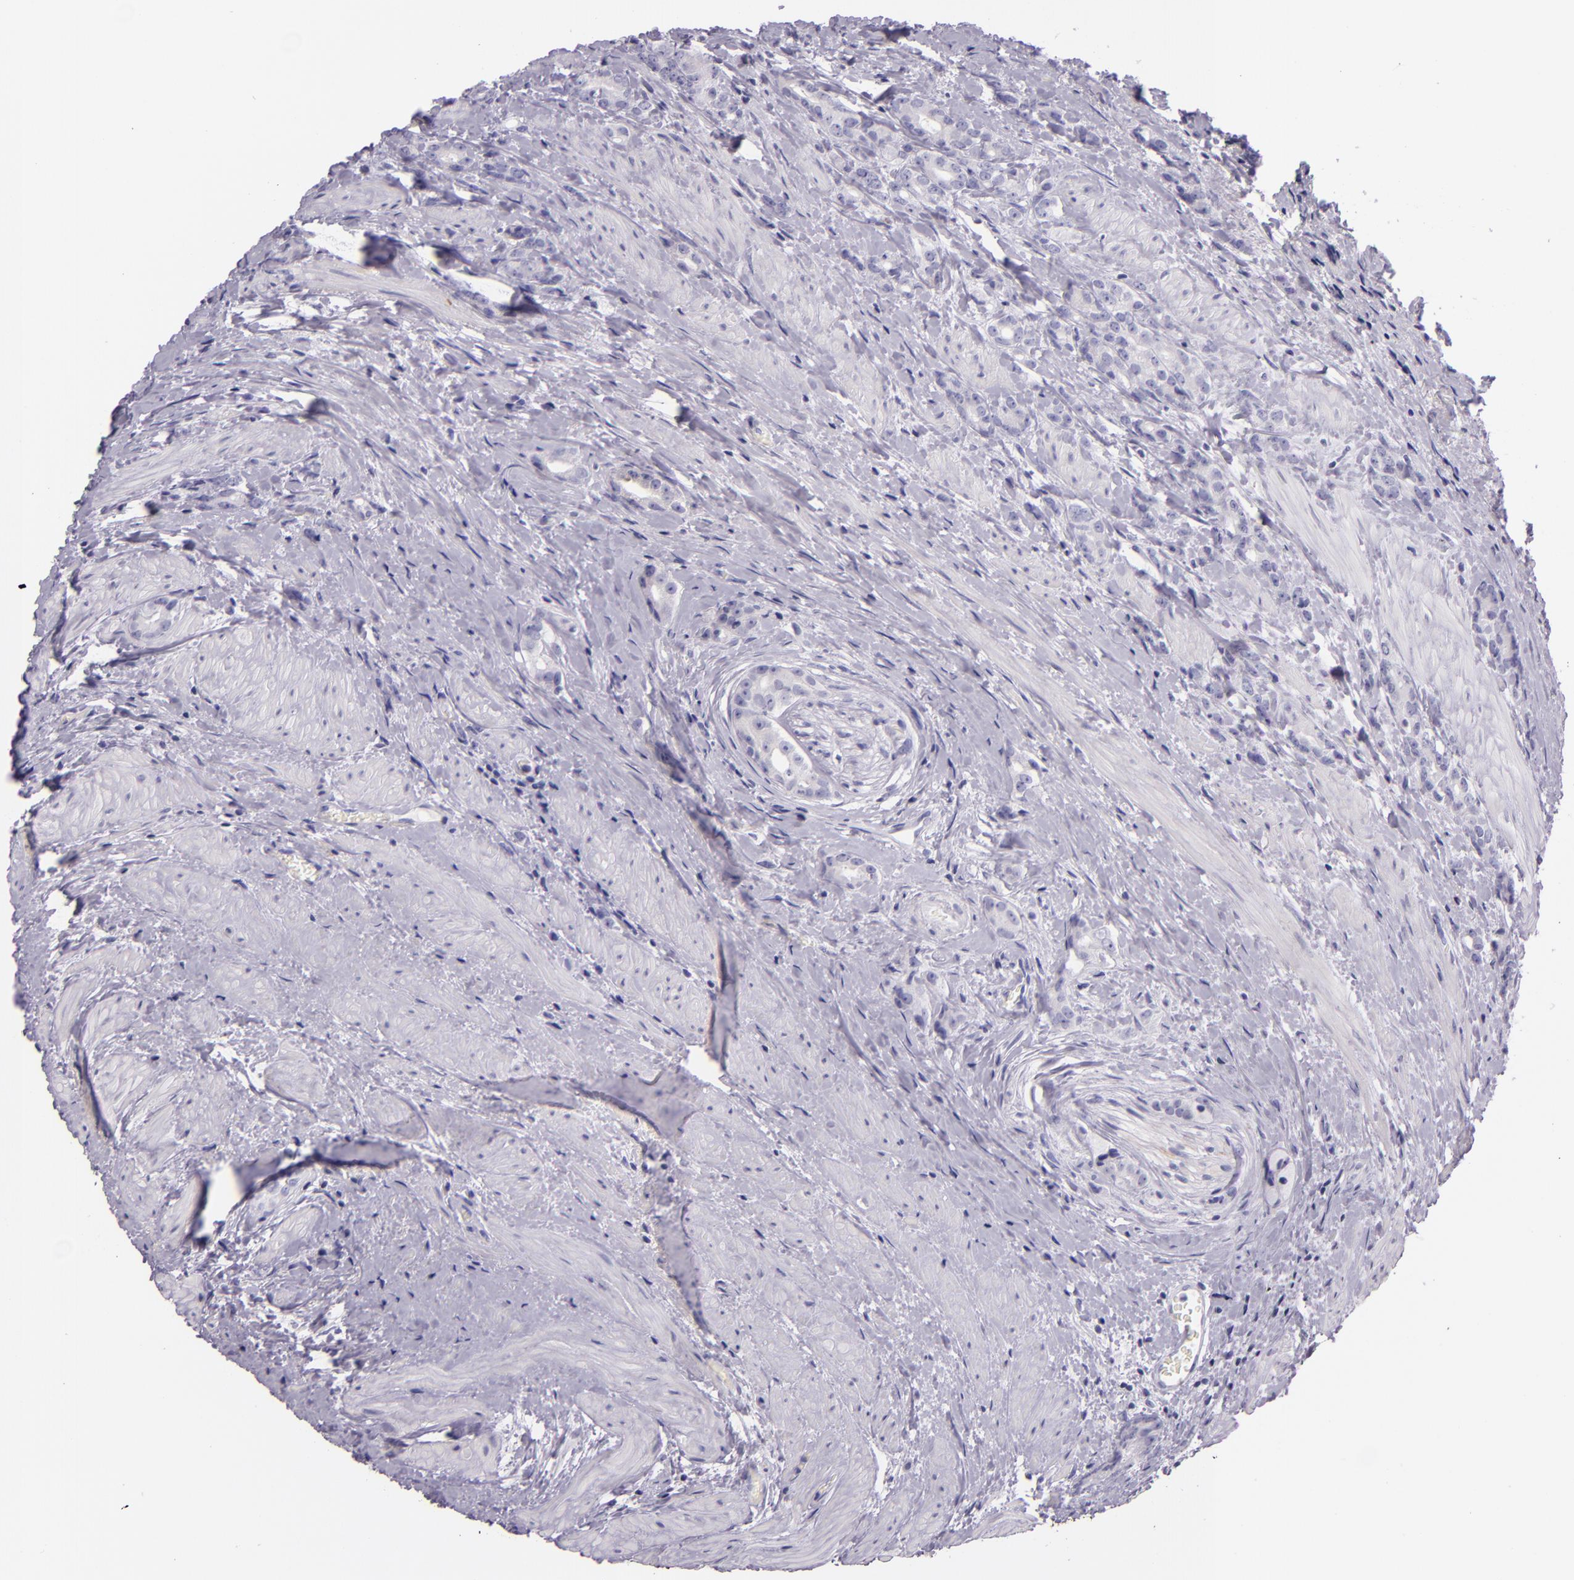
{"staining": {"intensity": "negative", "quantity": "none", "location": "none"}, "tissue": "prostate cancer", "cell_type": "Tumor cells", "image_type": "cancer", "snomed": [{"axis": "morphology", "description": "Adenocarcinoma, Medium grade"}, {"axis": "topography", "description": "Prostate"}], "caption": "Tumor cells are negative for protein expression in human prostate cancer (adenocarcinoma (medium-grade)).", "gene": "HSP90AA1", "patient": {"sex": "male", "age": 59}}